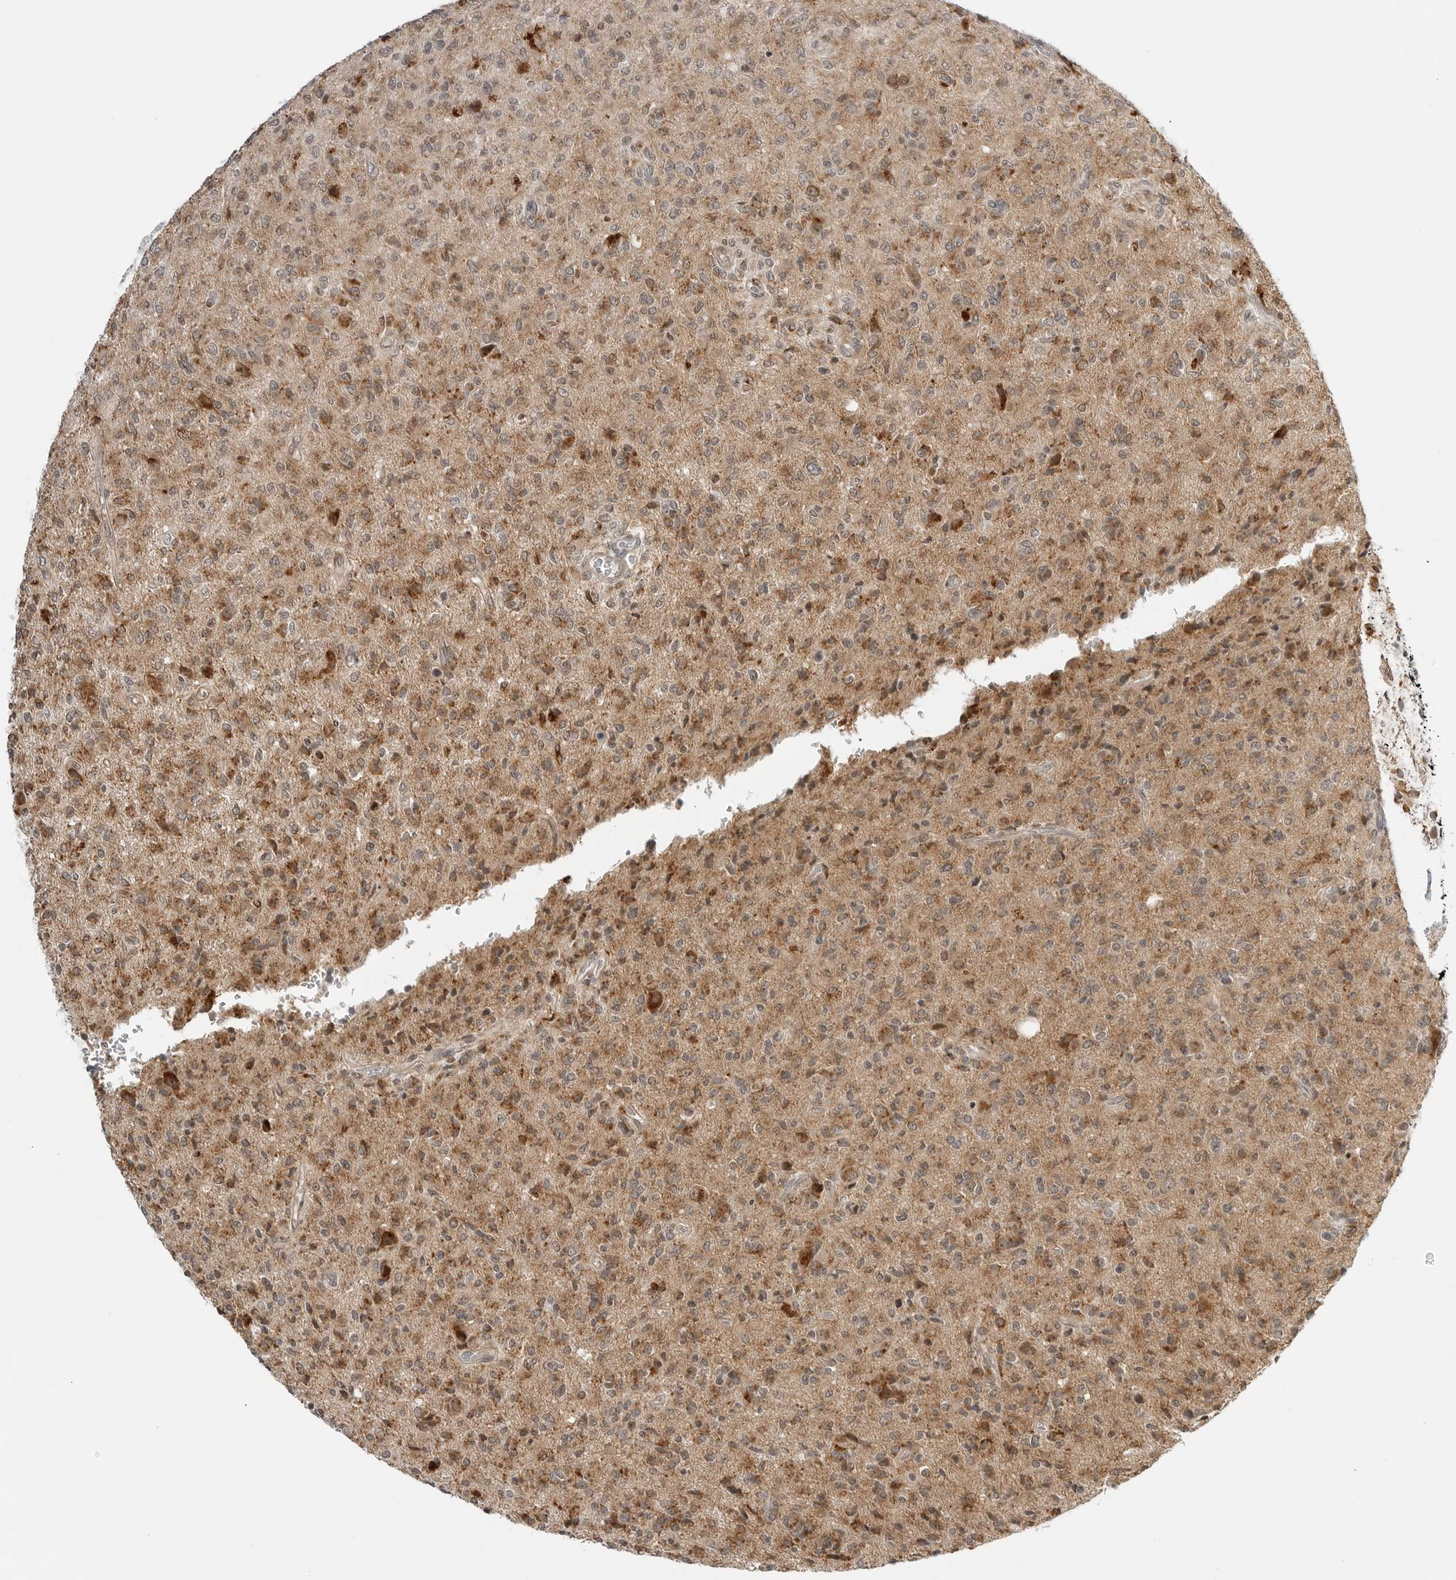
{"staining": {"intensity": "weak", "quantity": ">75%", "location": "cytoplasmic/membranous"}, "tissue": "glioma", "cell_type": "Tumor cells", "image_type": "cancer", "snomed": [{"axis": "morphology", "description": "Glioma, malignant, High grade"}, {"axis": "topography", "description": "Brain"}], "caption": "Tumor cells display low levels of weak cytoplasmic/membranous staining in approximately >75% of cells in human malignant glioma (high-grade). (Brightfield microscopy of DAB IHC at high magnification).", "gene": "PEX2", "patient": {"sex": "female", "age": 57}}